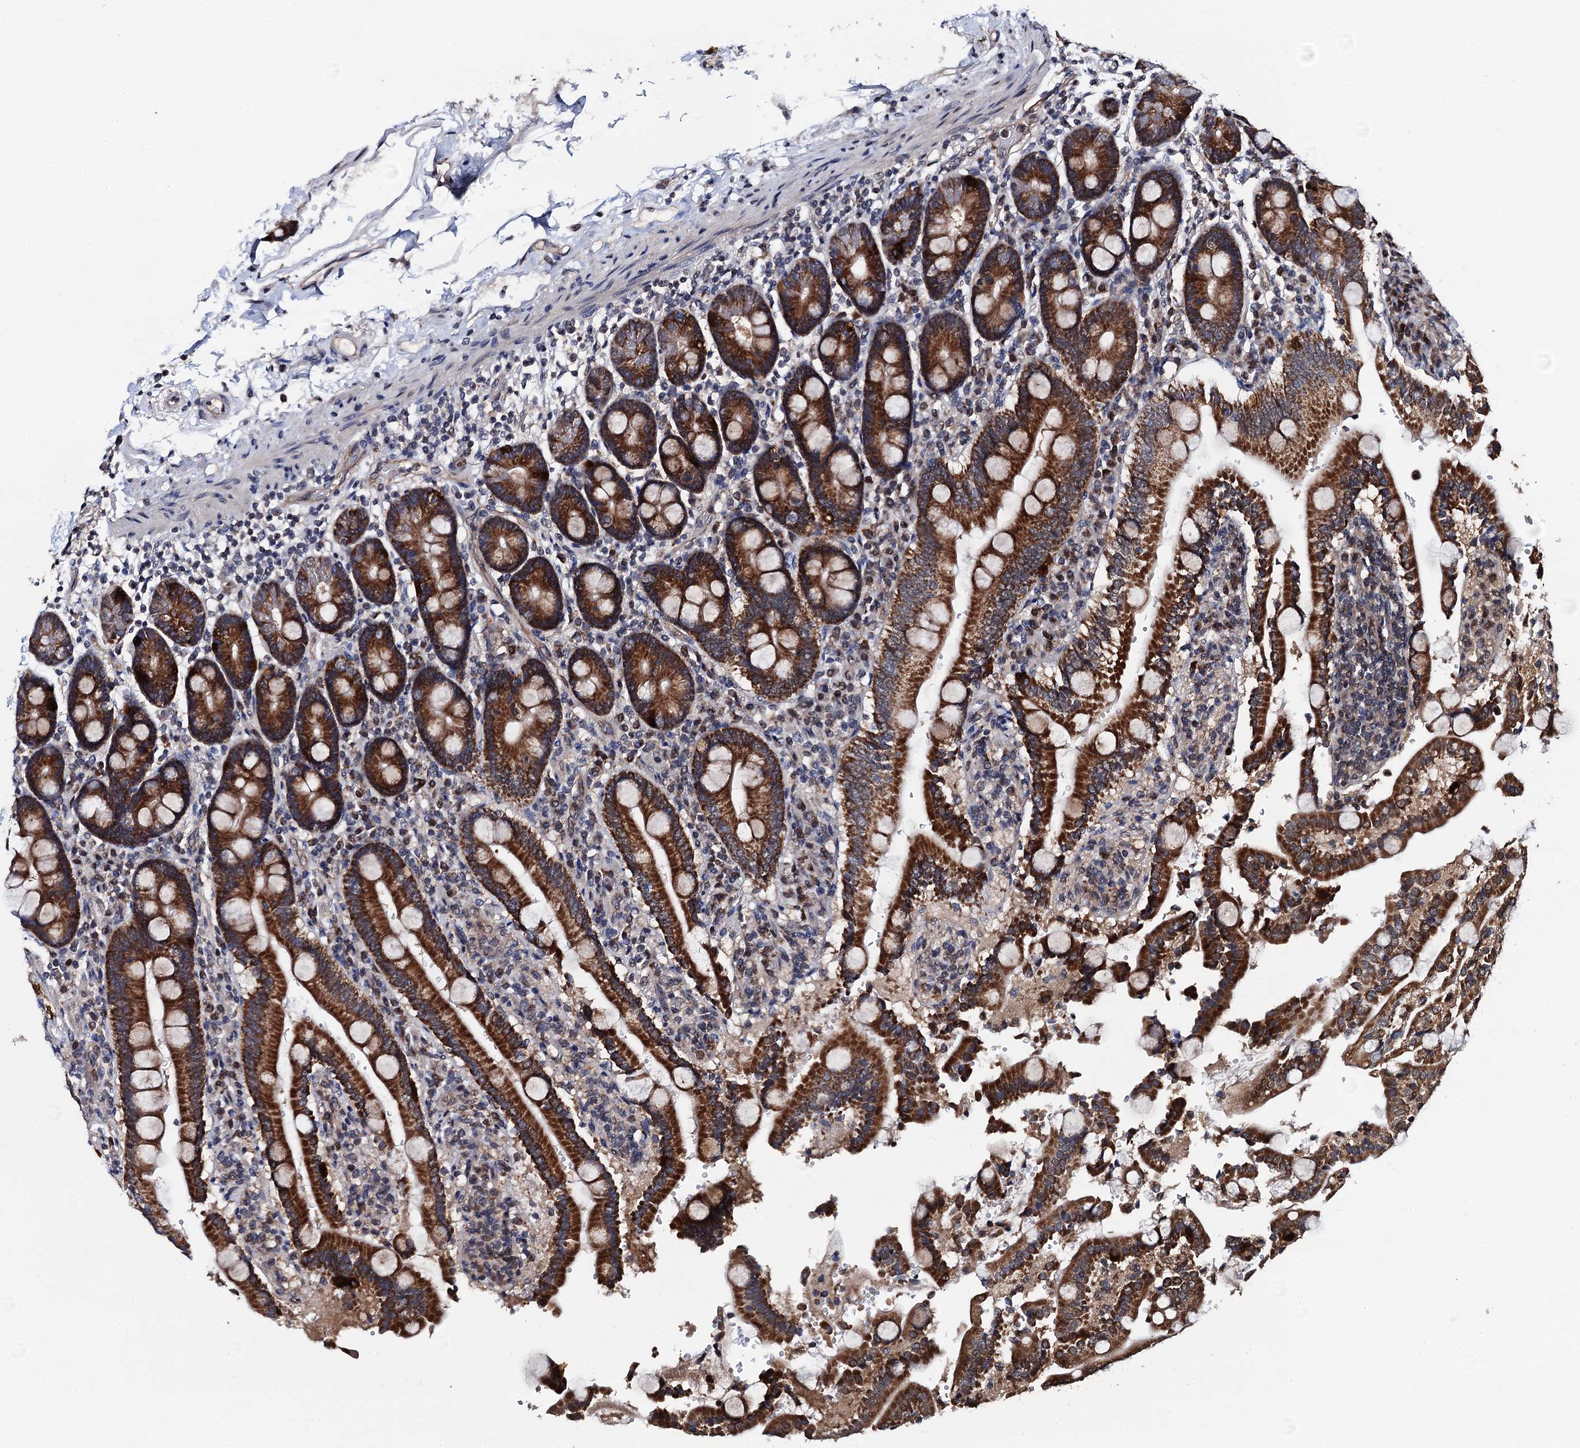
{"staining": {"intensity": "strong", "quantity": ">75%", "location": "cytoplasmic/membranous"}, "tissue": "duodenum", "cell_type": "Glandular cells", "image_type": "normal", "snomed": [{"axis": "morphology", "description": "Normal tissue, NOS"}, {"axis": "topography", "description": "Small intestine, NOS"}], "caption": "Immunohistochemistry (IHC) micrograph of benign human duodenum stained for a protein (brown), which reveals high levels of strong cytoplasmic/membranous expression in about >75% of glandular cells.", "gene": "PTCD3", "patient": {"sex": "female", "age": 71}}